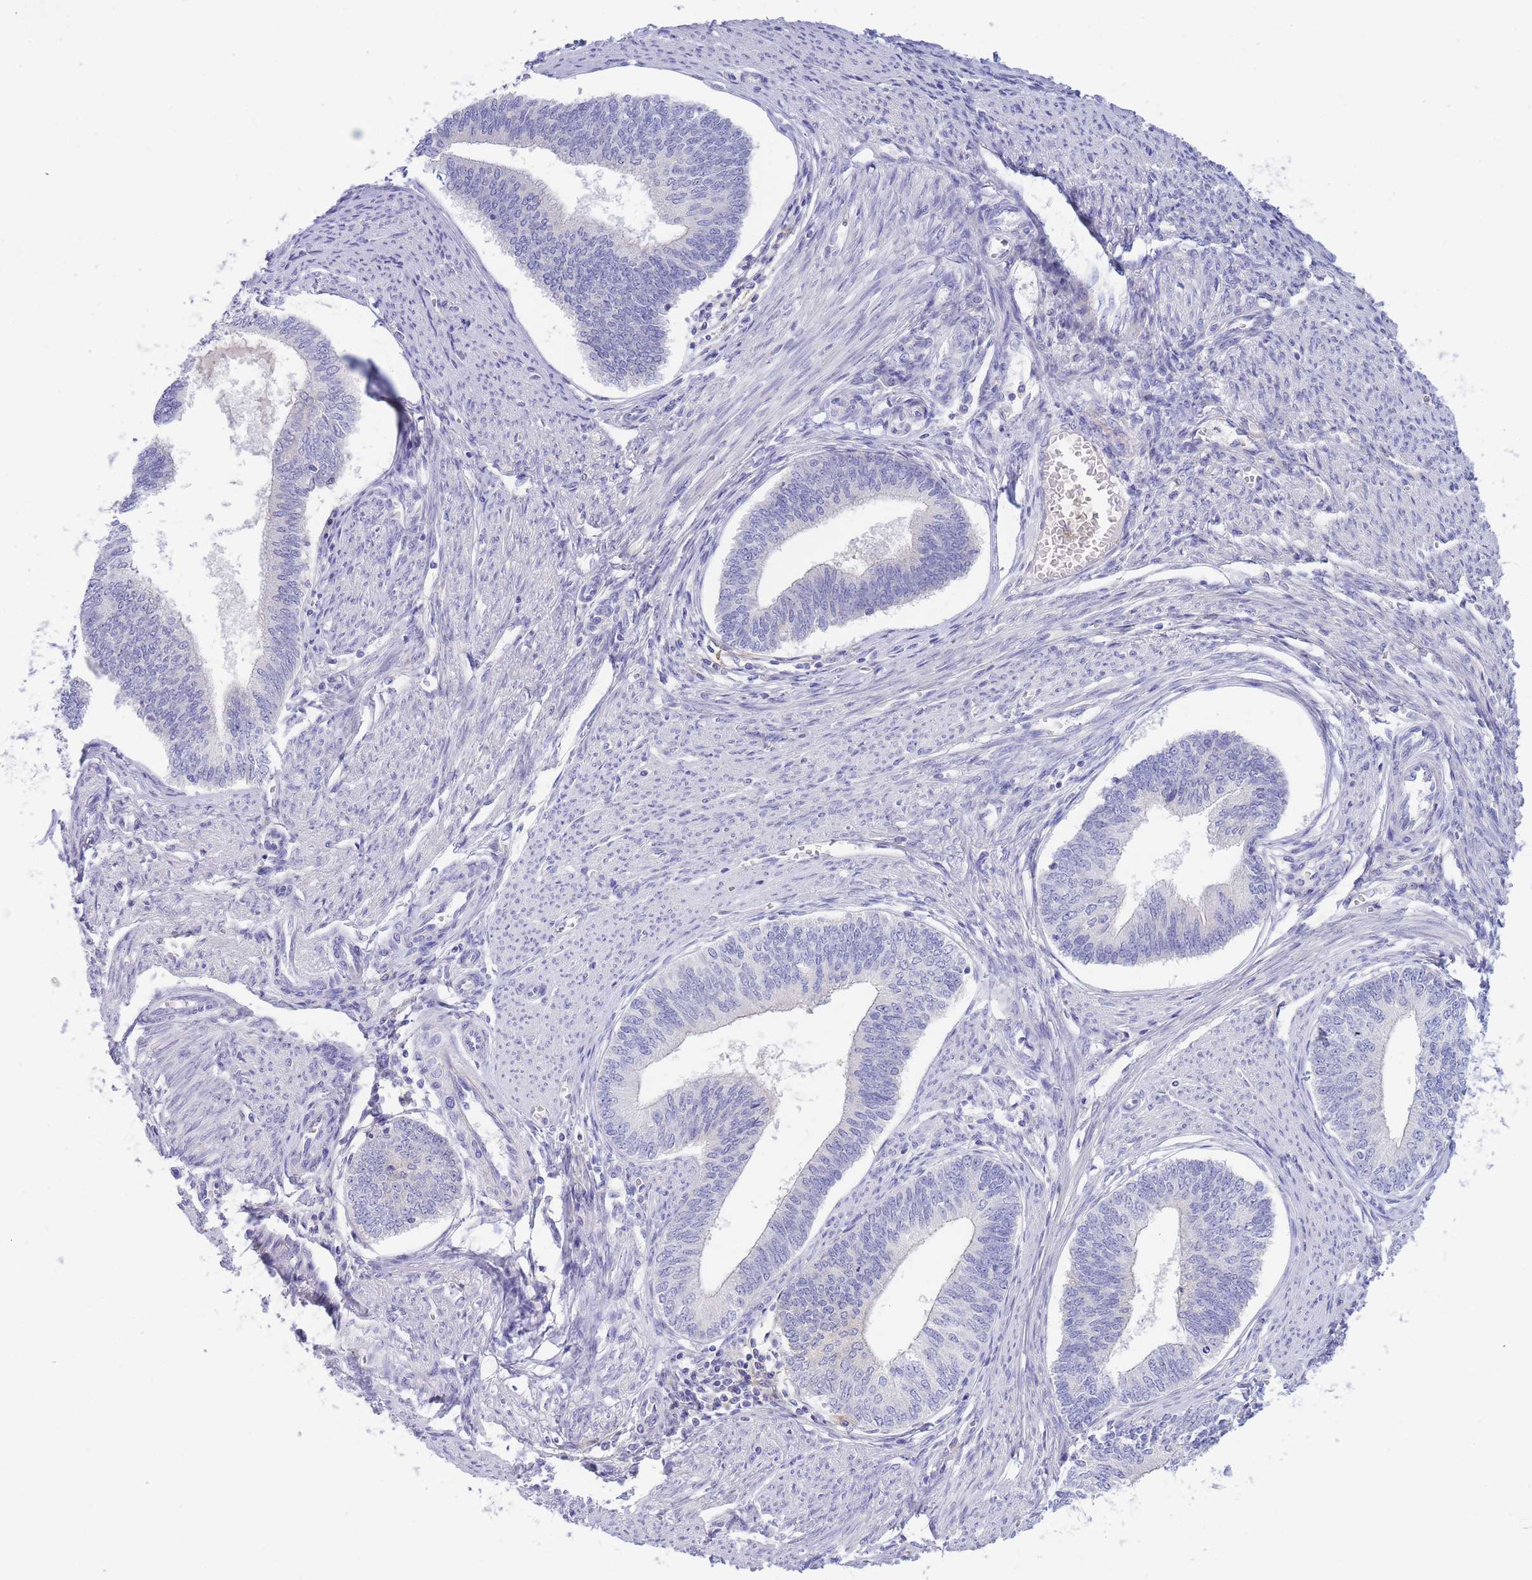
{"staining": {"intensity": "negative", "quantity": "none", "location": "none"}, "tissue": "endometrial cancer", "cell_type": "Tumor cells", "image_type": "cancer", "snomed": [{"axis": "morphology", "description": "Adenocarcinoma, NOS"}, {"axis": "topography", "description": "Endometrium"}], "caption": "High power microscopy image of an IHC histopathology image of endometrial cancer (adenocarcinoma), revealing no significant positivity in tumor cells.", "gene": "PCDHB3", "patient": {"sex": "female", "age": 68}}